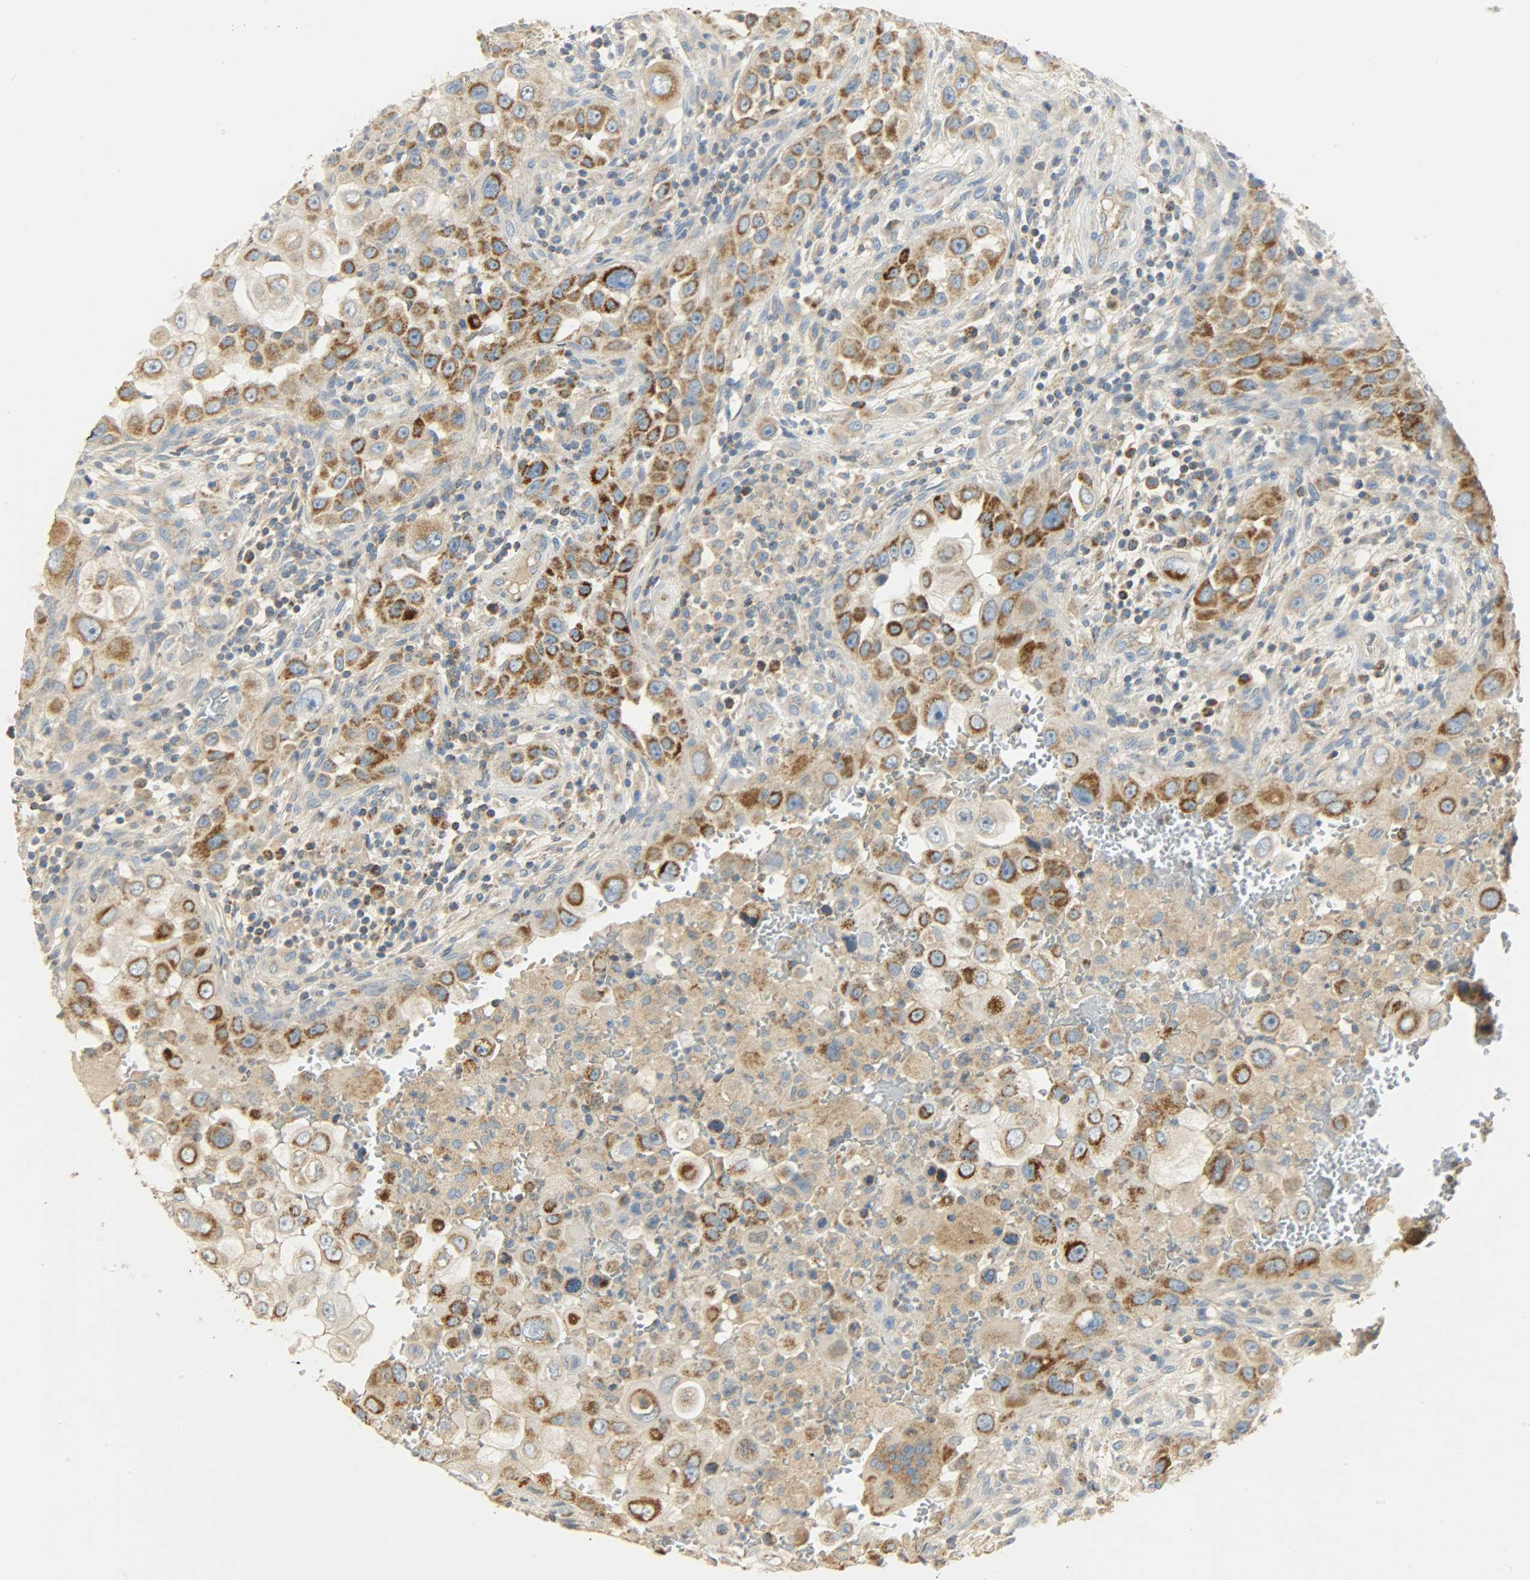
{"staining": {"intensity": "moderate", "quantity": ">75%", "location": "cytoplasmic/membranous"}, "tissue": "head and neck cancer", "cell_type": "Tumor cells", "image_type": "cancer", "snomed": [{"axis": "morphology", "description": "Carcinoma, NOS"}, {"axis": "topography", "description": "Head-Neck"}], "caption": "A brown stain shows moderate cytoplasmic/membranous expression of a protein in head and neck cancer (carcinoma) tumor cells. (DAB = brown stain, brightfield microscopy at high magnification).", "gene": "NNT", "patient": {"sex": "male", "age": 87}}